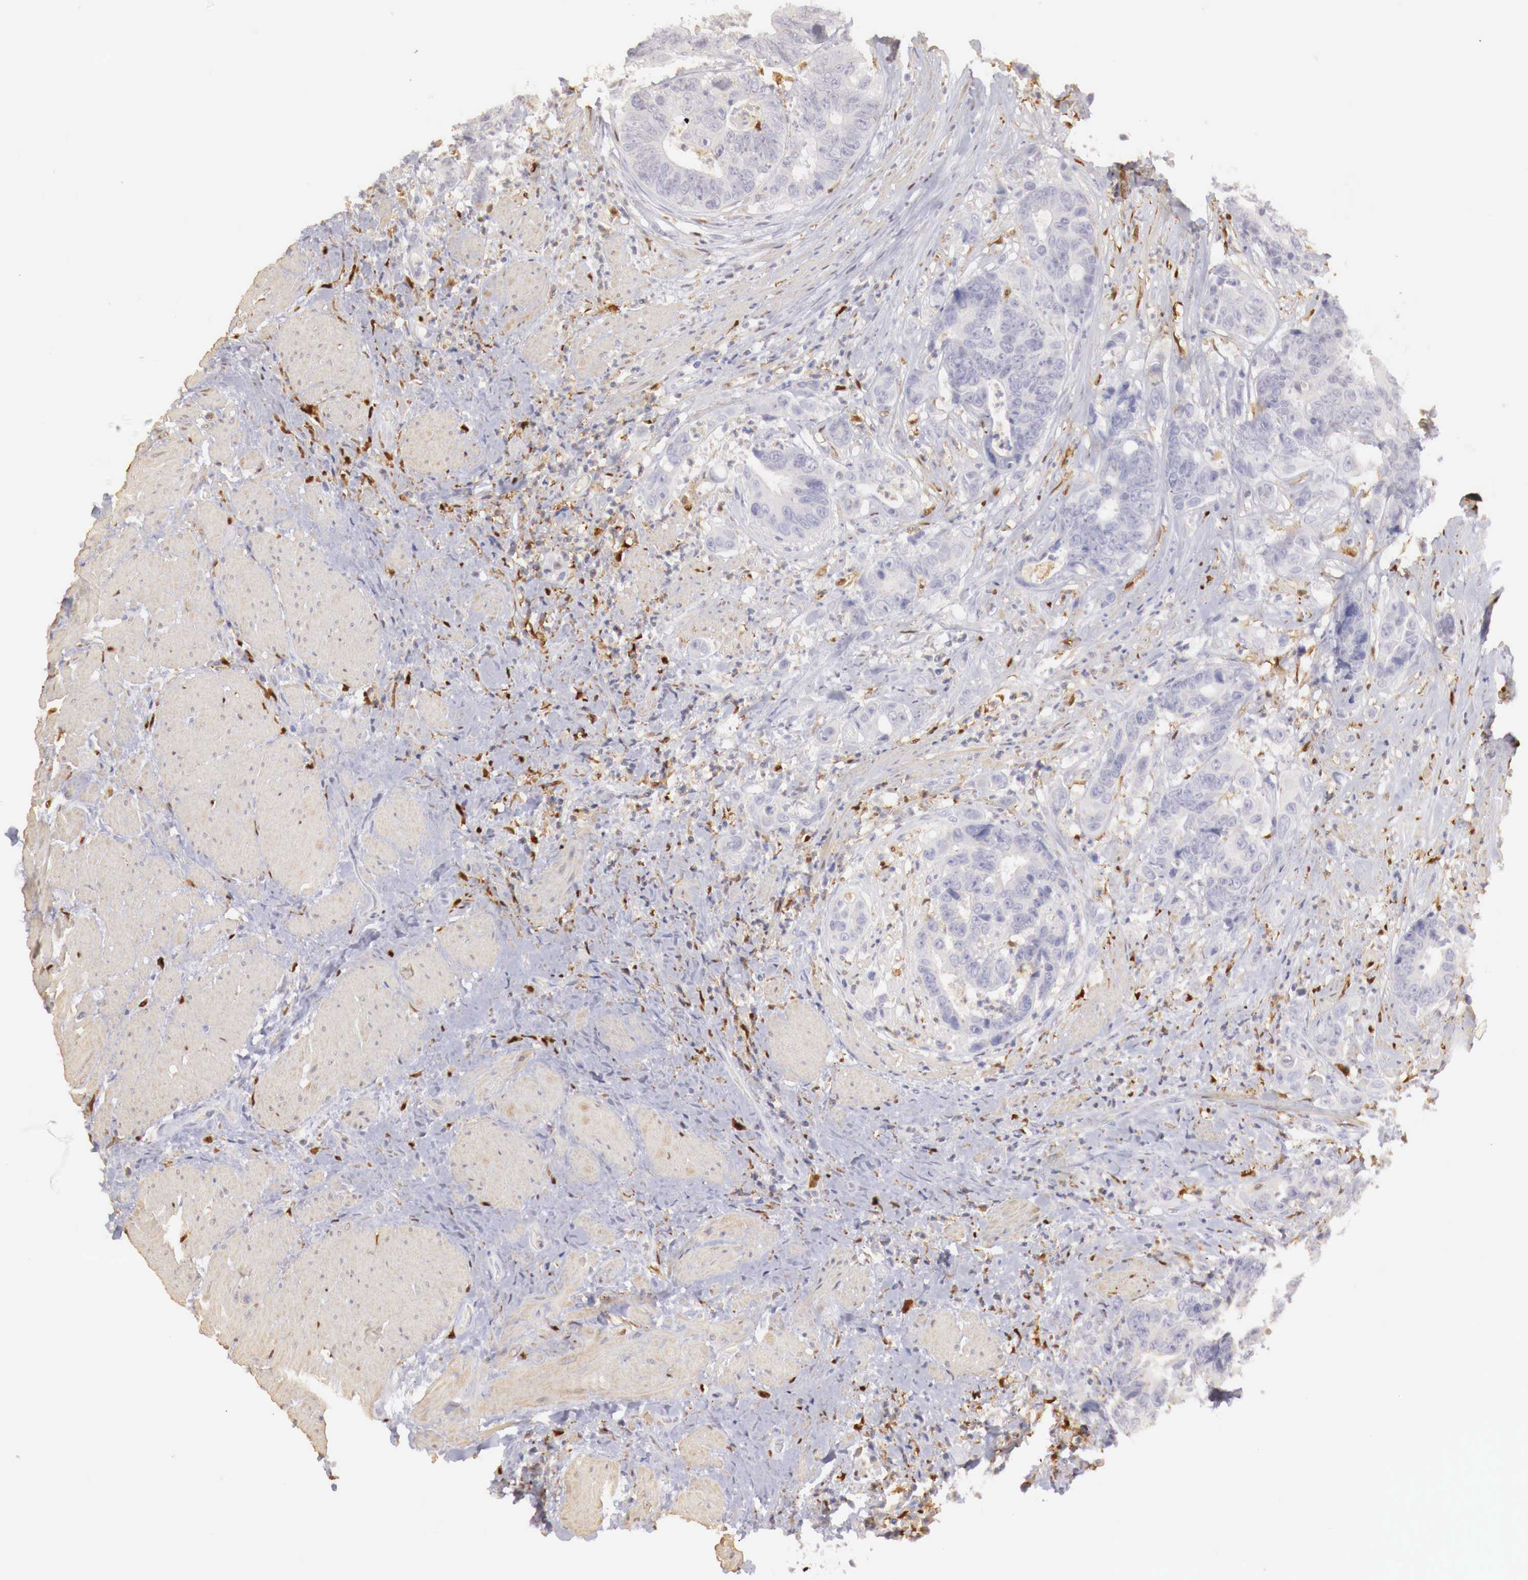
{"staining": {"intensity": "negative", "quantity": "none", "location": "none"}, "tissue": "colorectal cancer", "cell_type": "Tumor cells", "image_type": "cancer", "snomed": [{"axis": "morphology", "description": "Adenocarcinoma, NOS"}, {"axis": "topography", "description": "Rectum"}], "caption": "Photomicrograph shows no significant protein positivity in tumor cells of adenocarcinoma (colorectal).", "gene": "RENBP", "patient": {"sex": "female", "age": 65}}